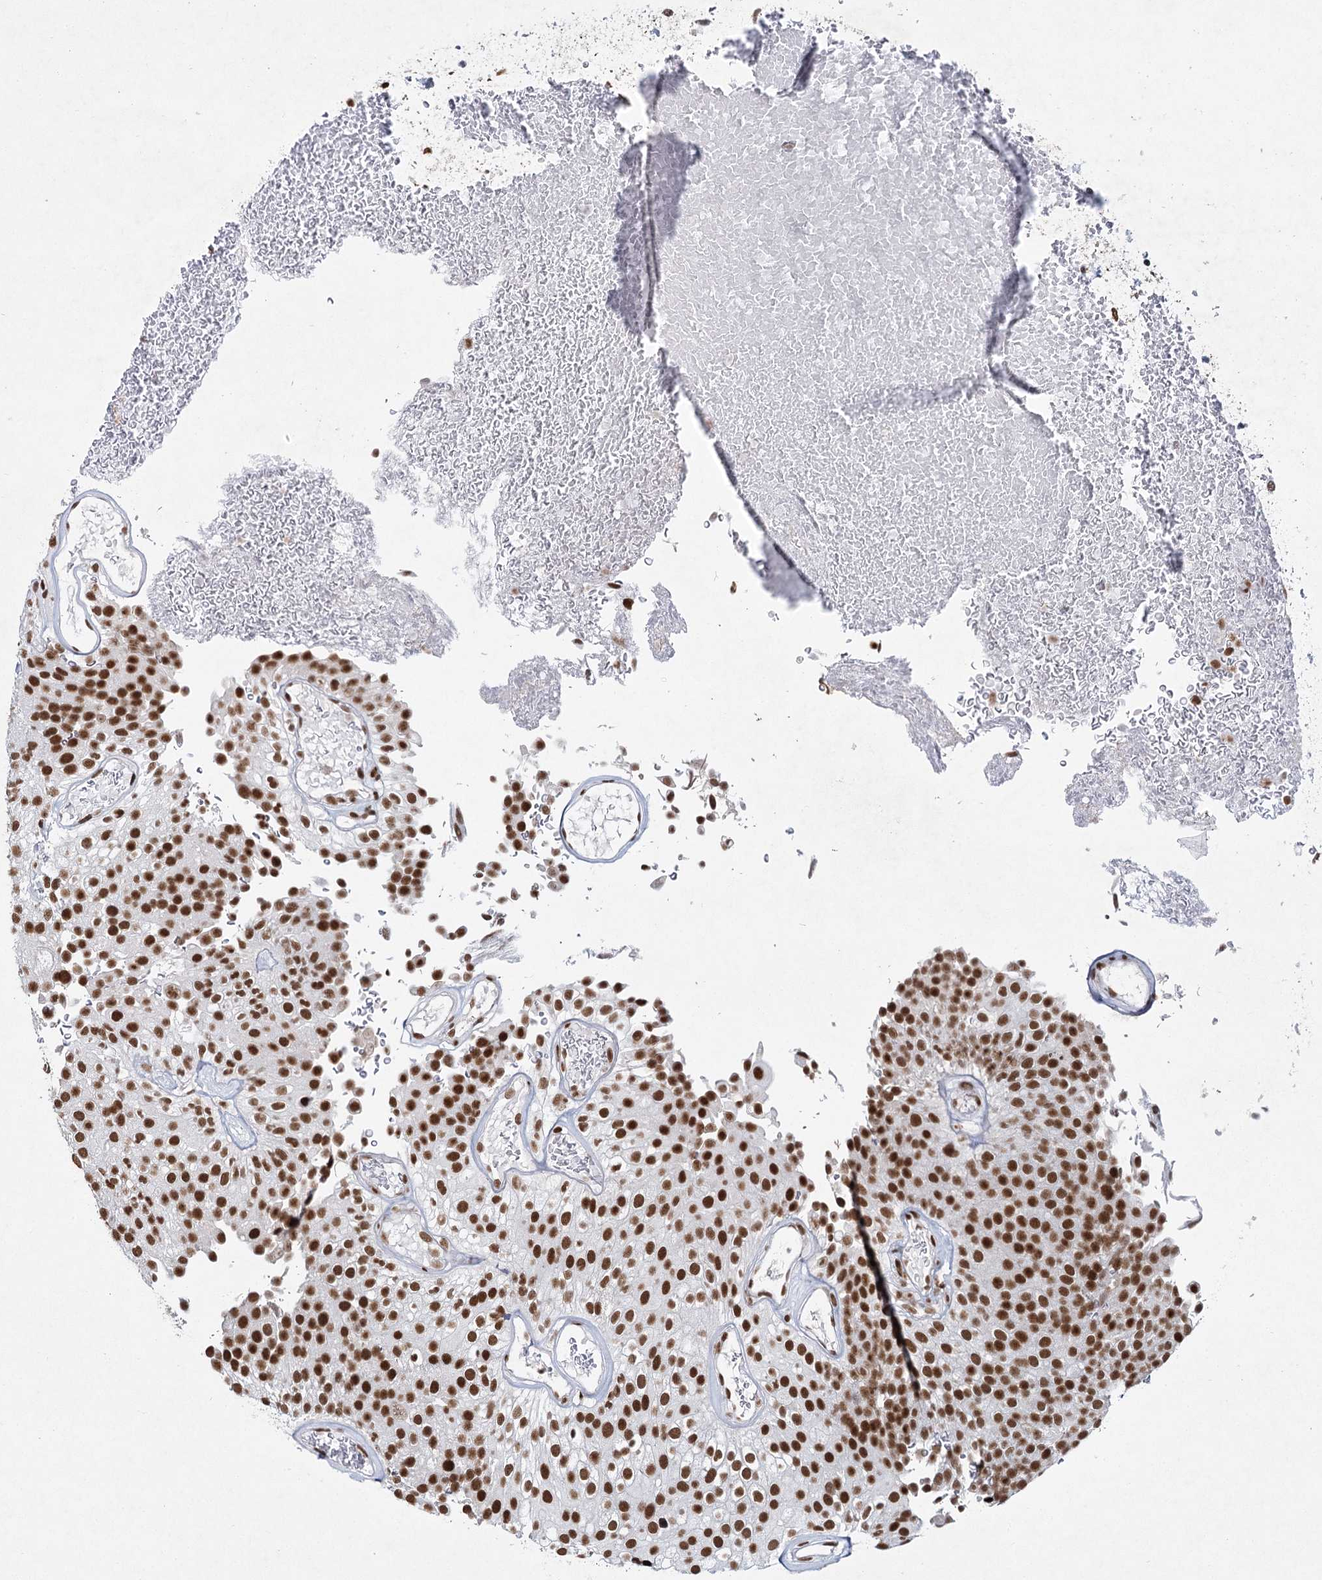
{"staining": {"intensity": "moderate", "quantity": ">75%", "location": "nuclear"}, "tissue": "urothelial cancer", "cell_type": "Tumor cells", "image_type": "cancer", "snomed": [{"axis": "morphology", "description": "Urothelial carcinoma, Low grade"}, {"axis": "topography", "description": "Urinary bladder"}], "caption": "A micrograph of human urothelial cancer stained for a protein demonstrates moderate nuclear brown staining in tumor cells.", "gene": "SCAF8", "patient": {"sex": "male", "age": 78}}